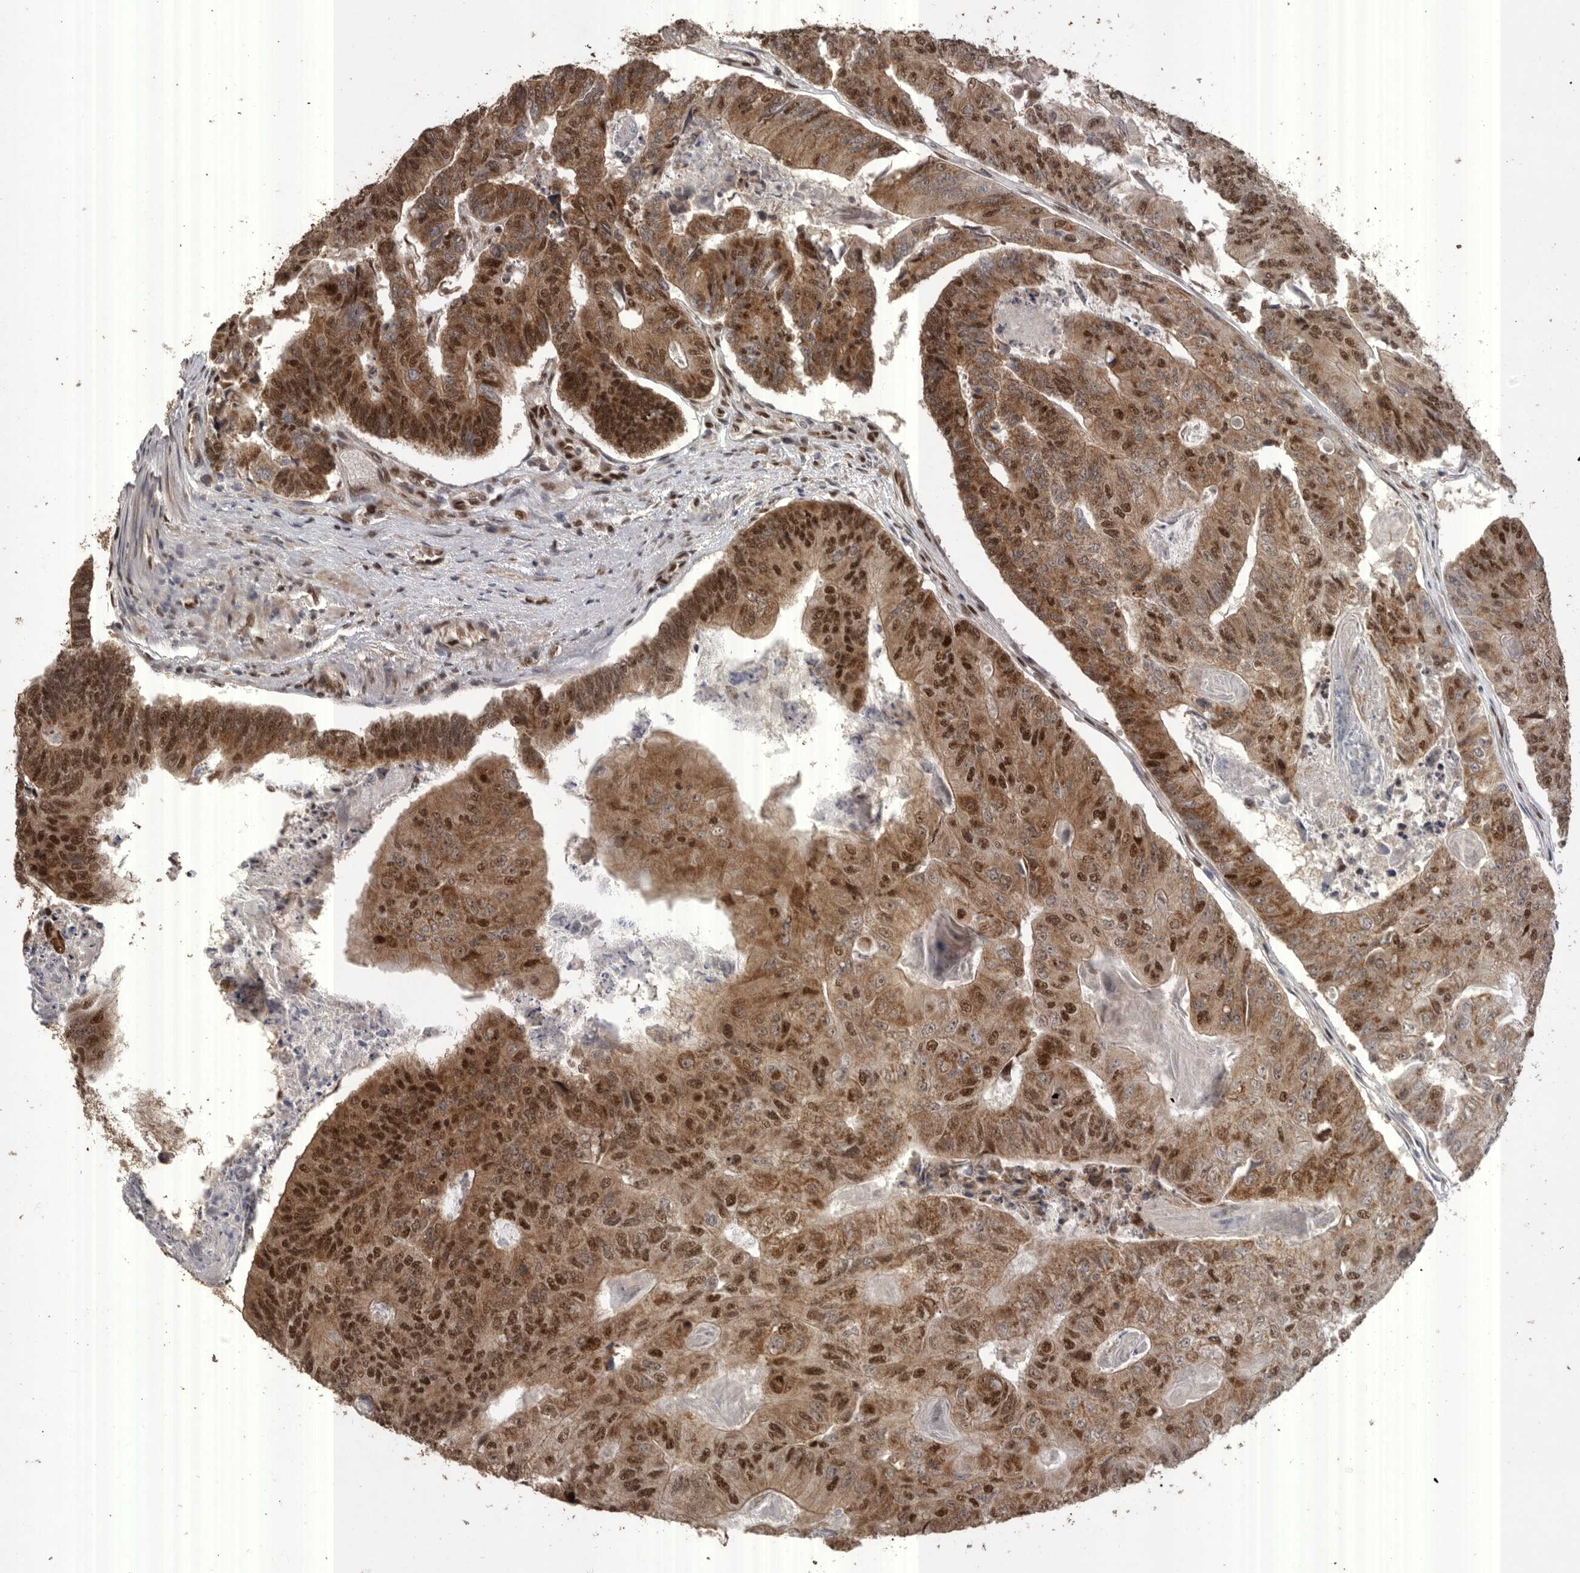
{"staining": {"intensity": "strong", "quantity": ">75%", "location": "cytoplasmic/membranous,nuclear"}, "tissue": "colorectal cancer", "cell_type": "Tumor cells", "image_type": "cancer", "snomed": [{"axis": "morphology", "description": "Adenocarcinoma, NOS"}, {"axis": "topography", "description": "Colon"}], "caption": "Strong cytoplasmic/membranous and nuclear staining is present in approximately >75% of tumor cells in colorectal adenocarcinoma.", "gene": "PPP1R10", "patient": {"sex": "female", "age": 67}}